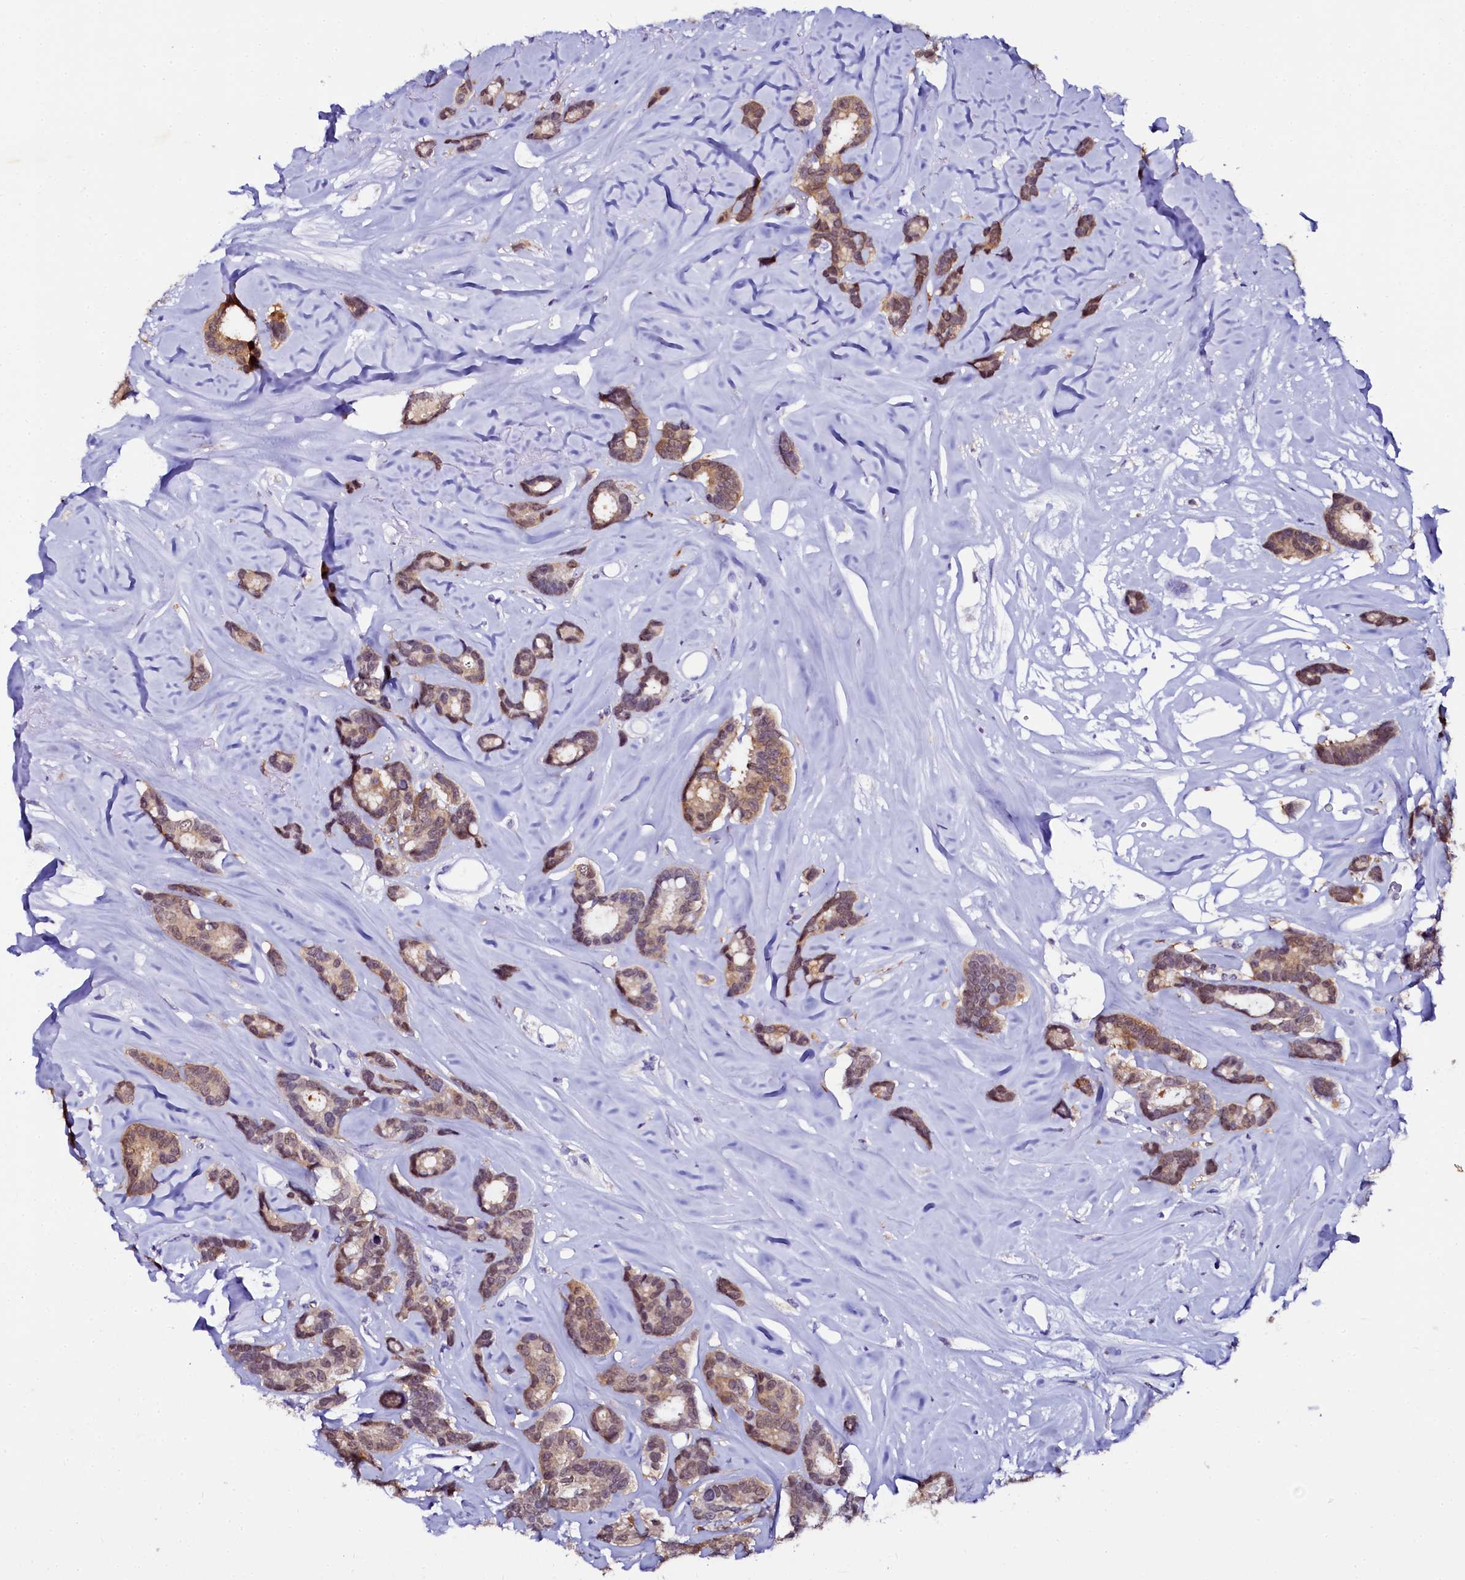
{"staining": {"intensity": "weak", "quantity": "25%-75%", "location": "cytoplasmic/membranous,nuclear"}, "tissue": "breast cancer", "cell_type": "Tumor cells", "image_type": "cancer", "snomed": [{"axis": "morphology", "description": "Duct carcinoma"}, {"axis": "topography", "description": "Breast"}], "caption": "Weak cytoplasmic/membranous and nuclear positivity is identified in about 25%-75% of tumor cells in breast cancer.", "gene": "SORD", "patient": {"sex": "female", "age": 87}}